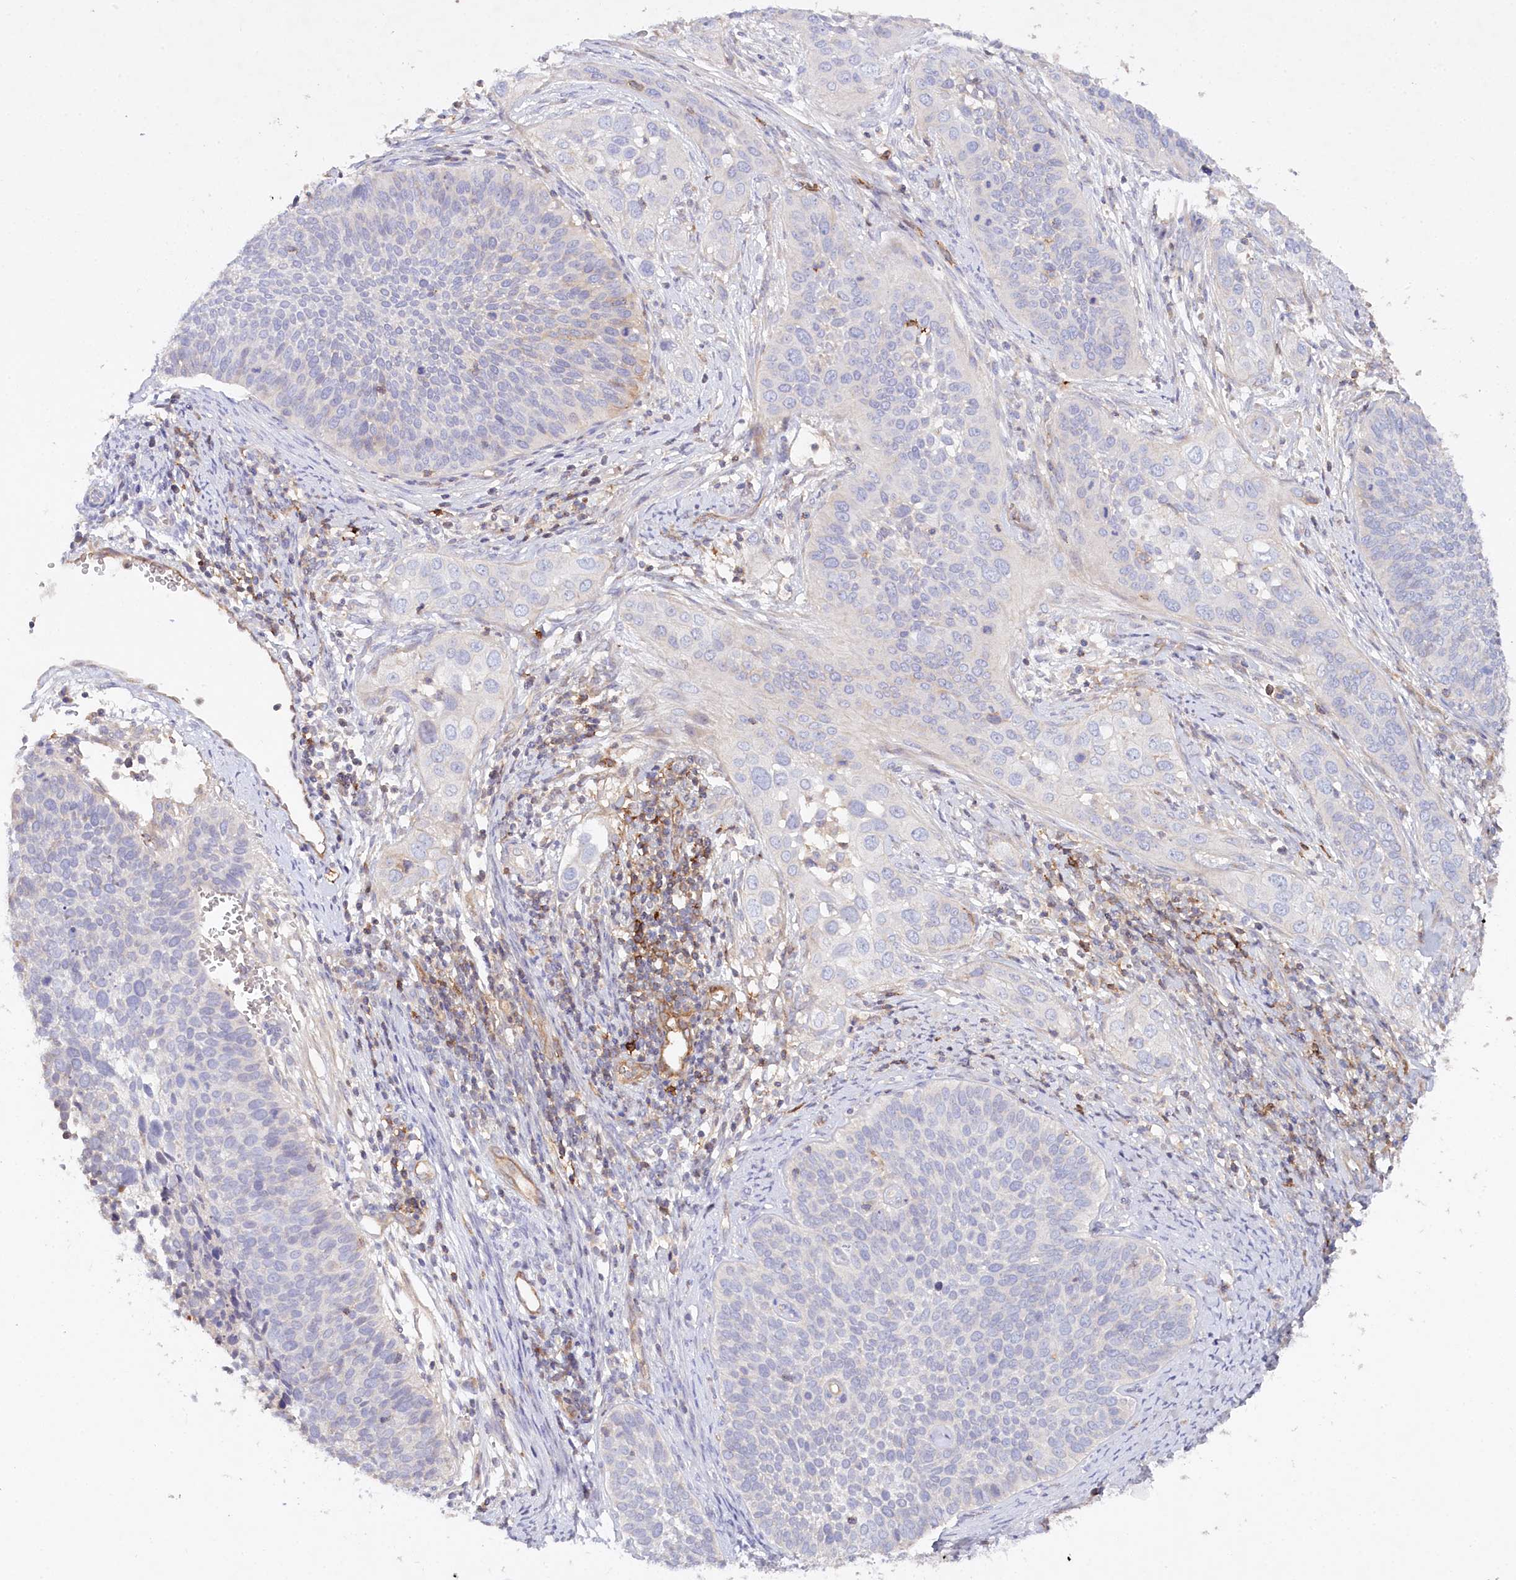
{"staining": {"intensity": "negative", "quantity": "none", "location": "none"}, "tissue": "cervical cancer", "cell_type": "Tumor cells", "image_type": "cancer", "snomed": [{"axis": "morphology", "description": "Squamous cell carcinoma, NOS"}, {"axis": "topography", "description": "Cervix"}], "caption": "Tumor cells show no significant protein staining in cervical squamous cell carcinoma. Nuclei are stained in blue.", "gene": "RBP5", "patient": {"sex": "female", "age": 34}}